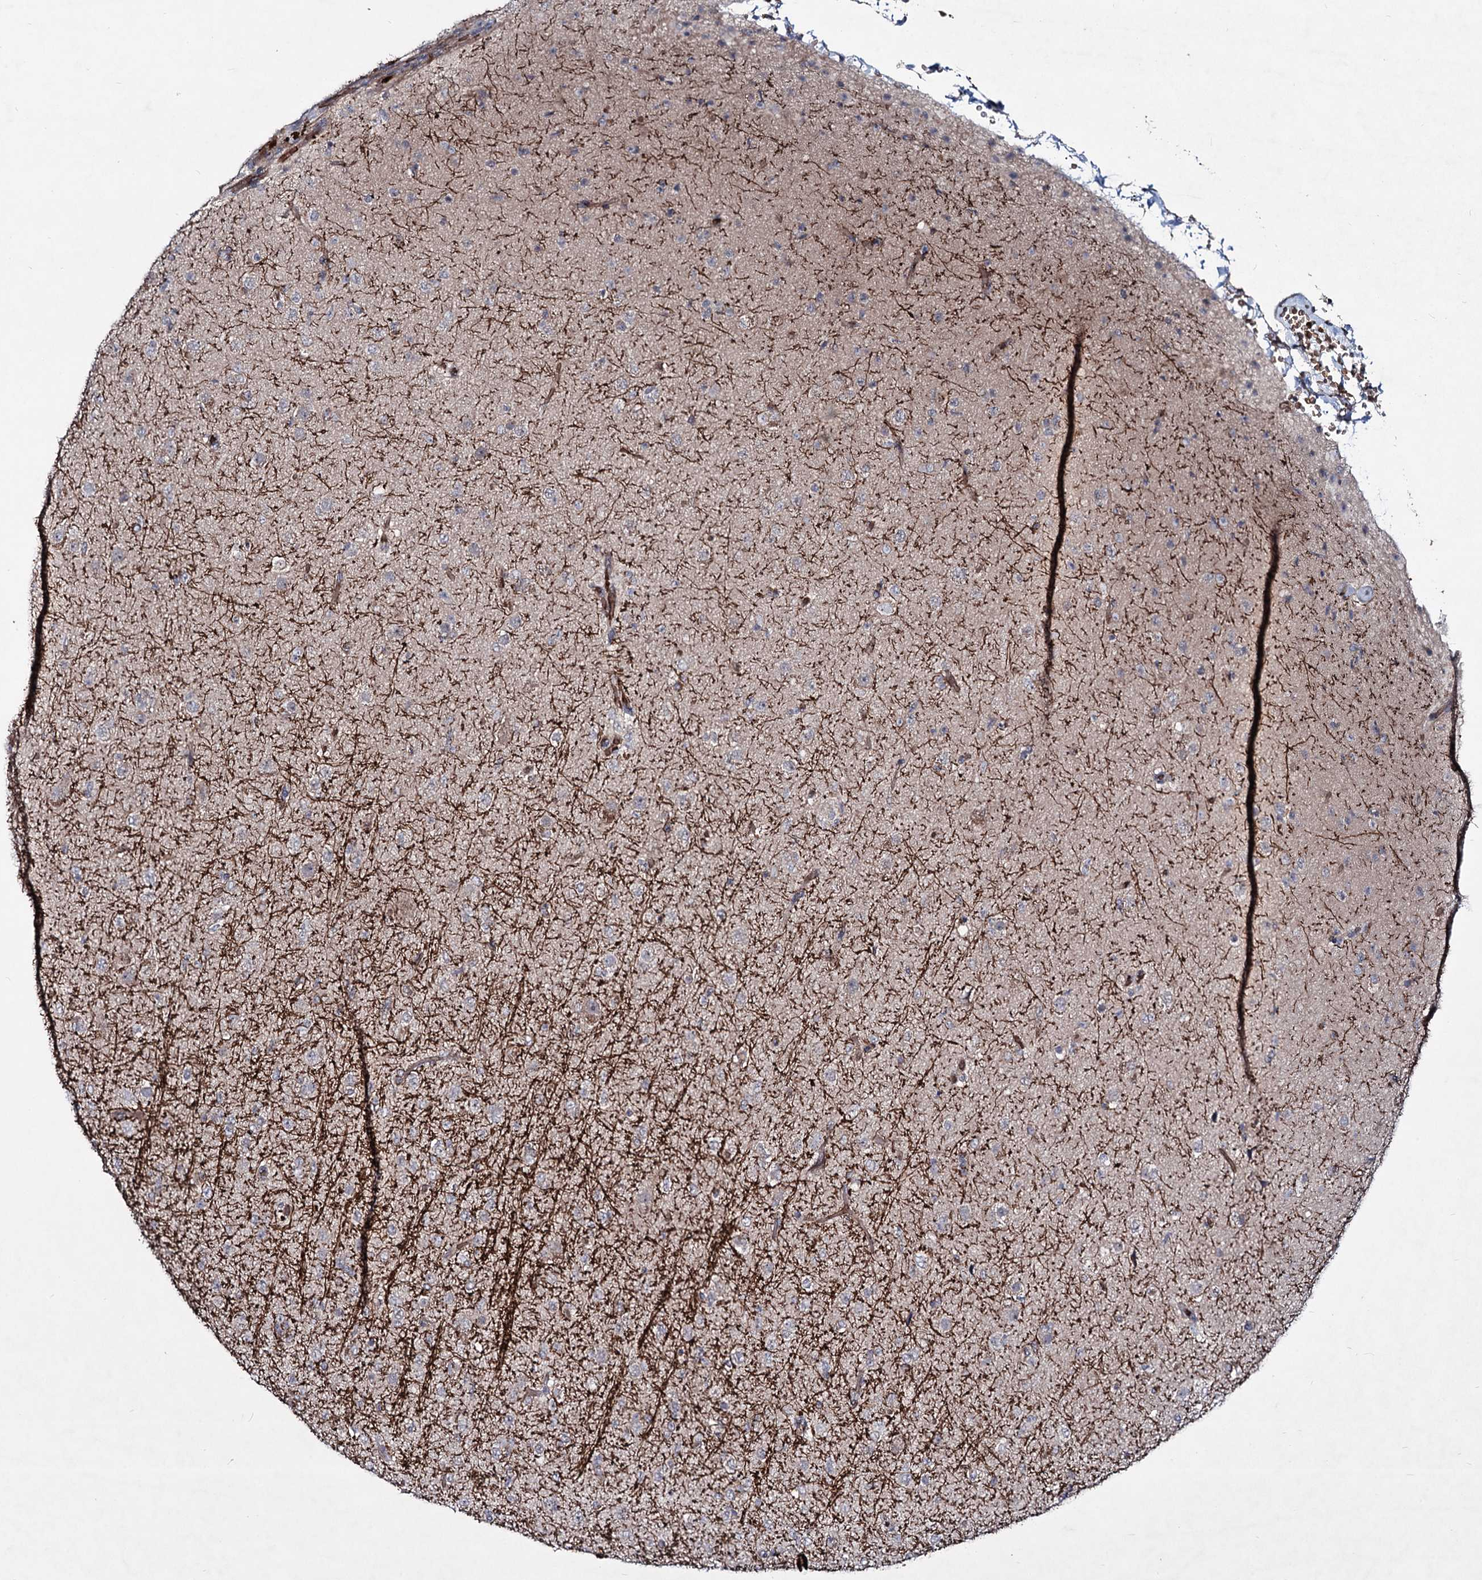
{"staining": {"intensity": "negative", "quantity": "none", "location": "none"}, "tissue": "glioma", "cell_type": "Tumor cells", "image_type": "cancer", "snomed": [{"axis": "morphology", "description": "Glioma, malignant, Low grade"}, {"axis": "topography", "description": "Brain"}], "caption": "A high-resolution photomicrograph shows immunohistochemistry staining of malignant low-grade glioma, which displays no significant positivity in tumor cells. (Immunohistochemistry, brightfield microscopy, high magnification).", "gene": "RNF6", "patient": {"sex": "male", "age": 65}}